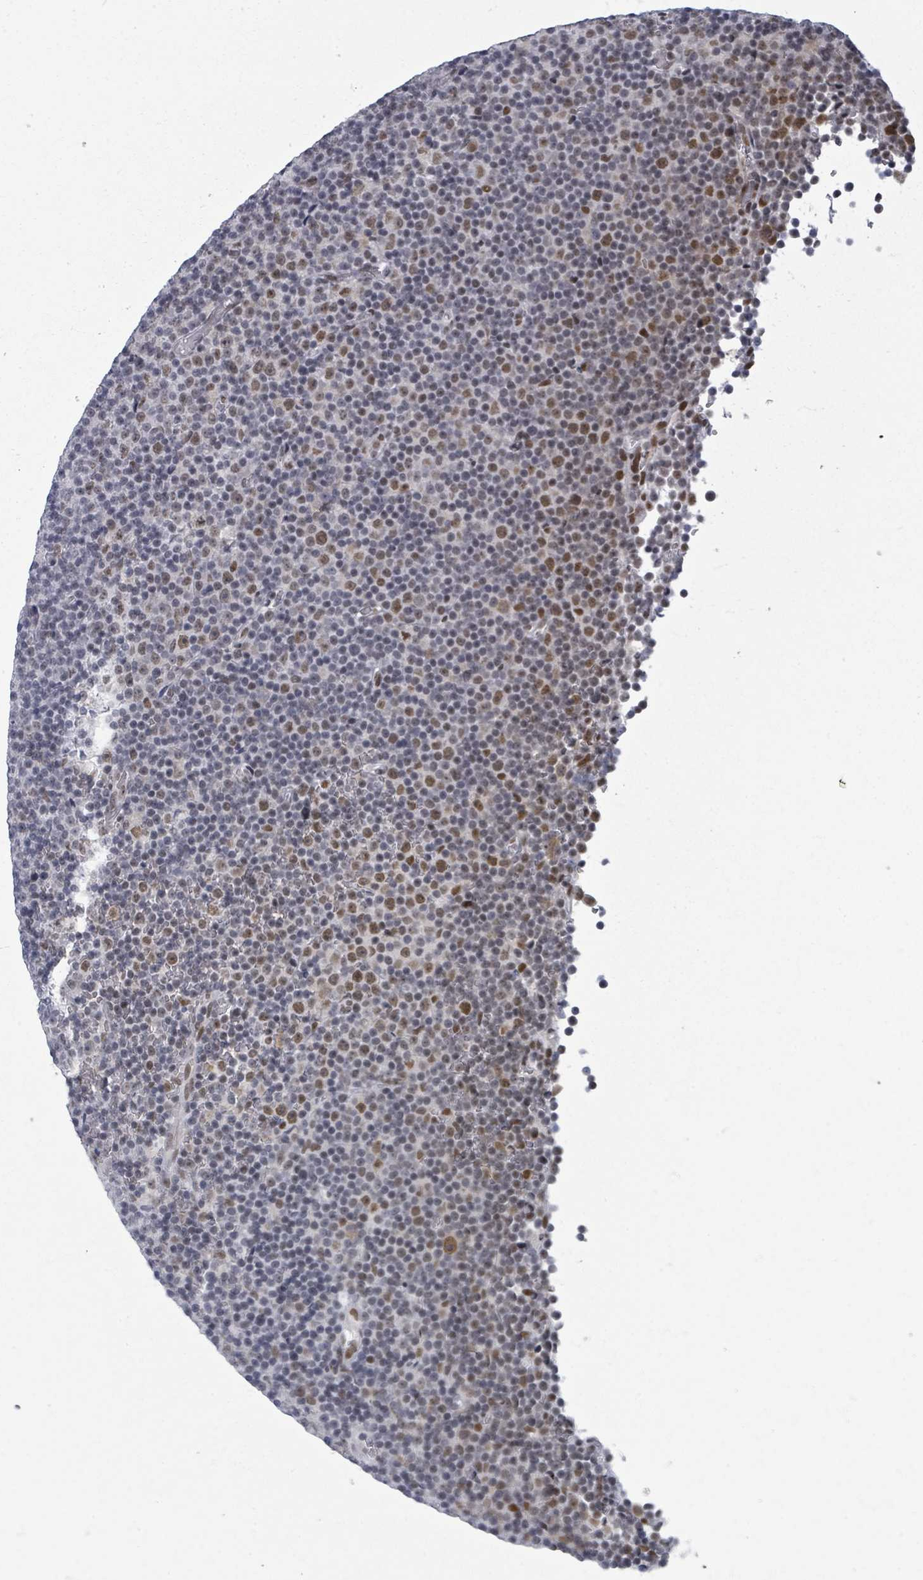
{"staining": {"intensity": "moderate", "quantity": "<25%", "location": "nuclear"}, "tissue": "lymphoma", "cell_type": "Tumor cells", "image_type": "cancer", "snomed": [{"axis": "morphology", "description": "Malignant lymphoma, non-Hodgkin's type, Low grade"}, {"axis": "topography", "description": "Lymph node"}], "caption": "Human low-grade malignant lymphoma, non-Hodgkin's type stained for a protein (brown) shows moderate nuclear positive staining in about <25% of tumor cells.", "gene": "ERCC5", "patient": {"sex": "female", "age": 67}}